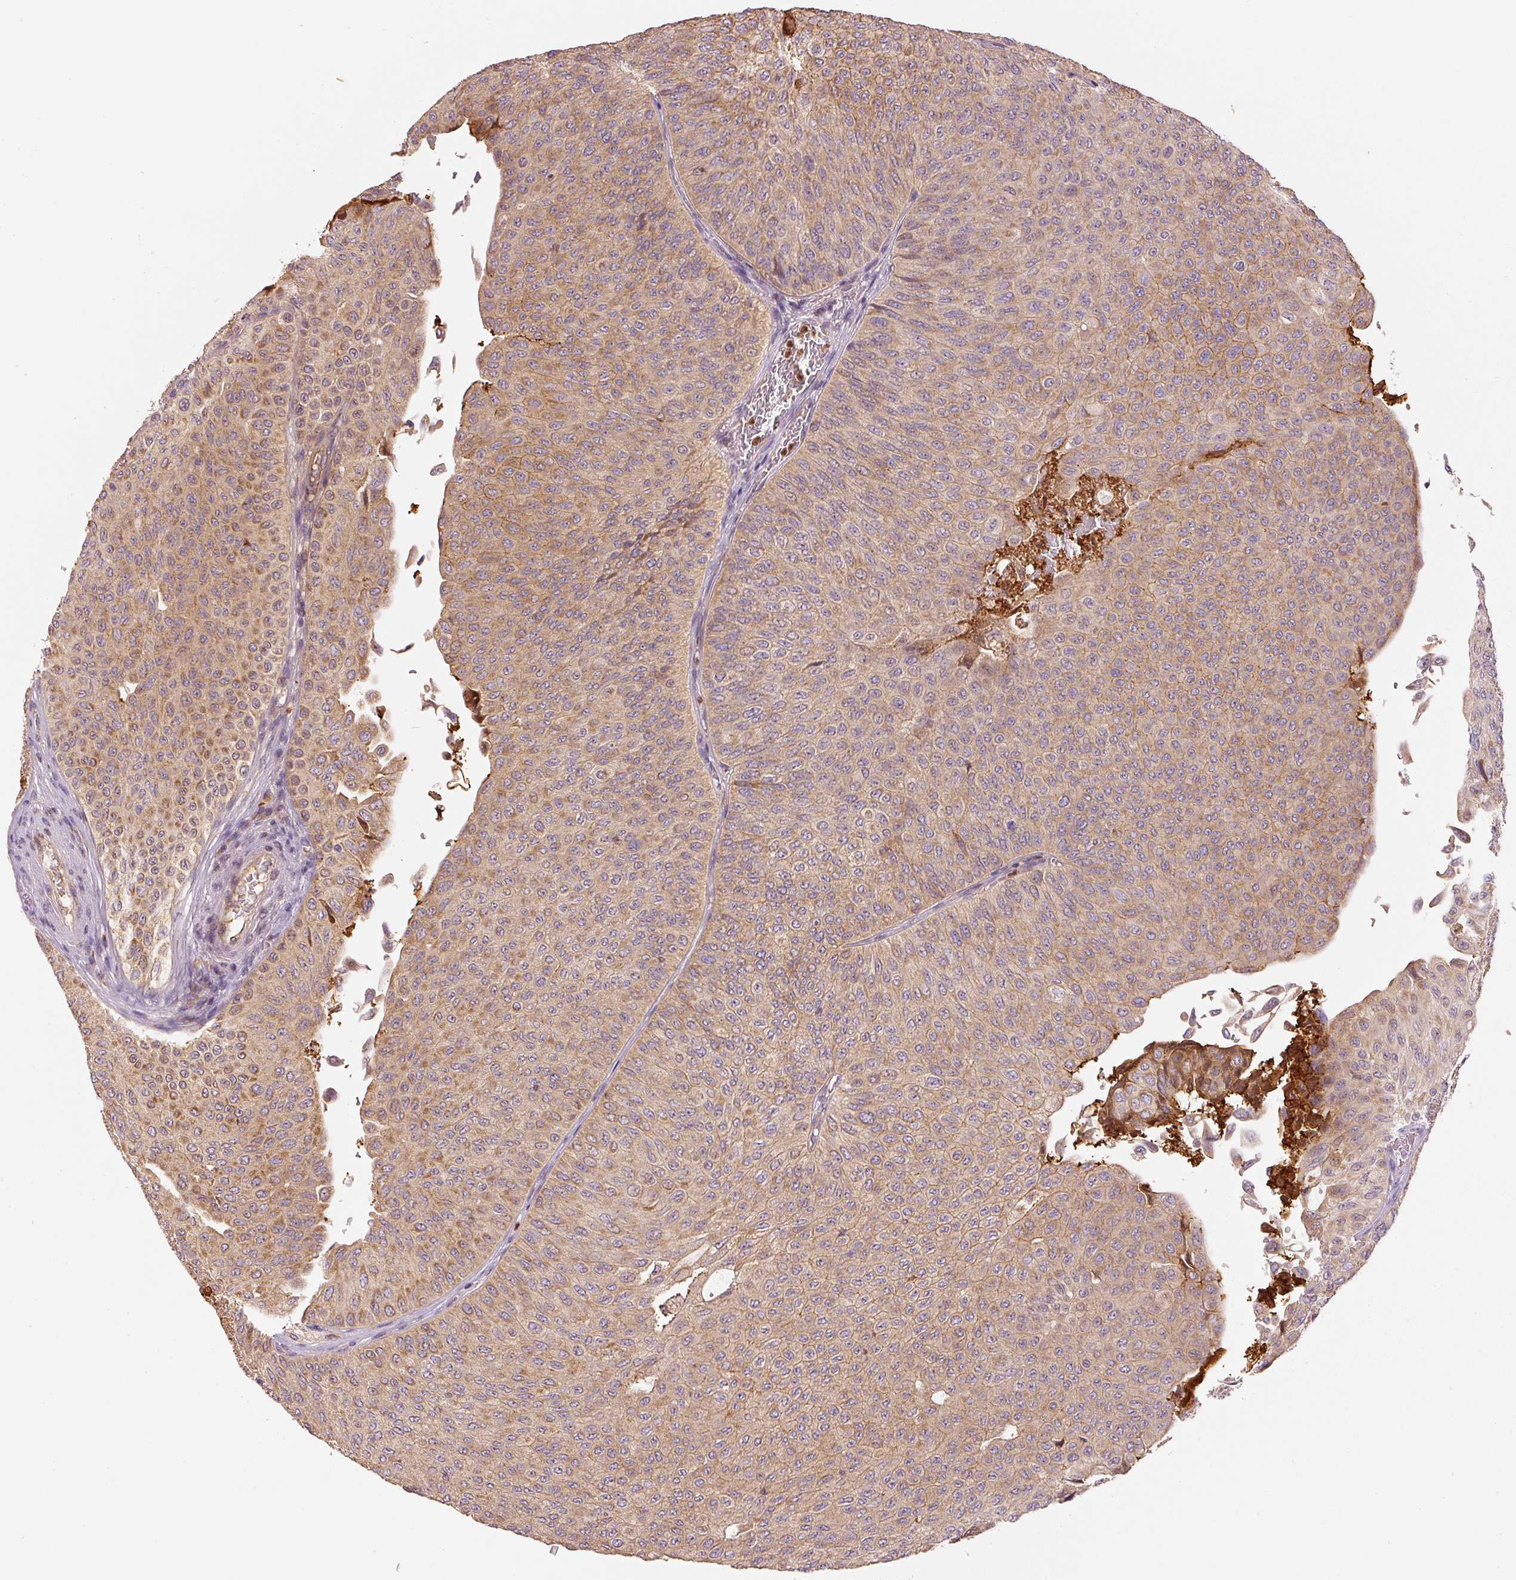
{"staining": {"intensity": "moderate", "quantity": "25%-75%", "location": "cytoplasmic/membranous"}, "tissue": "urothelial cancer", "cell_type": "Tumor cells", "image_type": "cancer", "snomed": [{"axis": "morphology", "description": "Urothelial carcinoma, NOS"}, {"axis": "topography", "description": "Urinary bladder"}], "caption": "Immunohistochemistry (IHC) photomicrograph of human urothelial cancer stained for a protein (brown), which demonstrates medium levels of moderate cytoplasmic/membranous staining in approximately 25%-75% of tumor cells.", "gene": "MTHFD1L", "patient": {"sex": "male", "age": 59}}